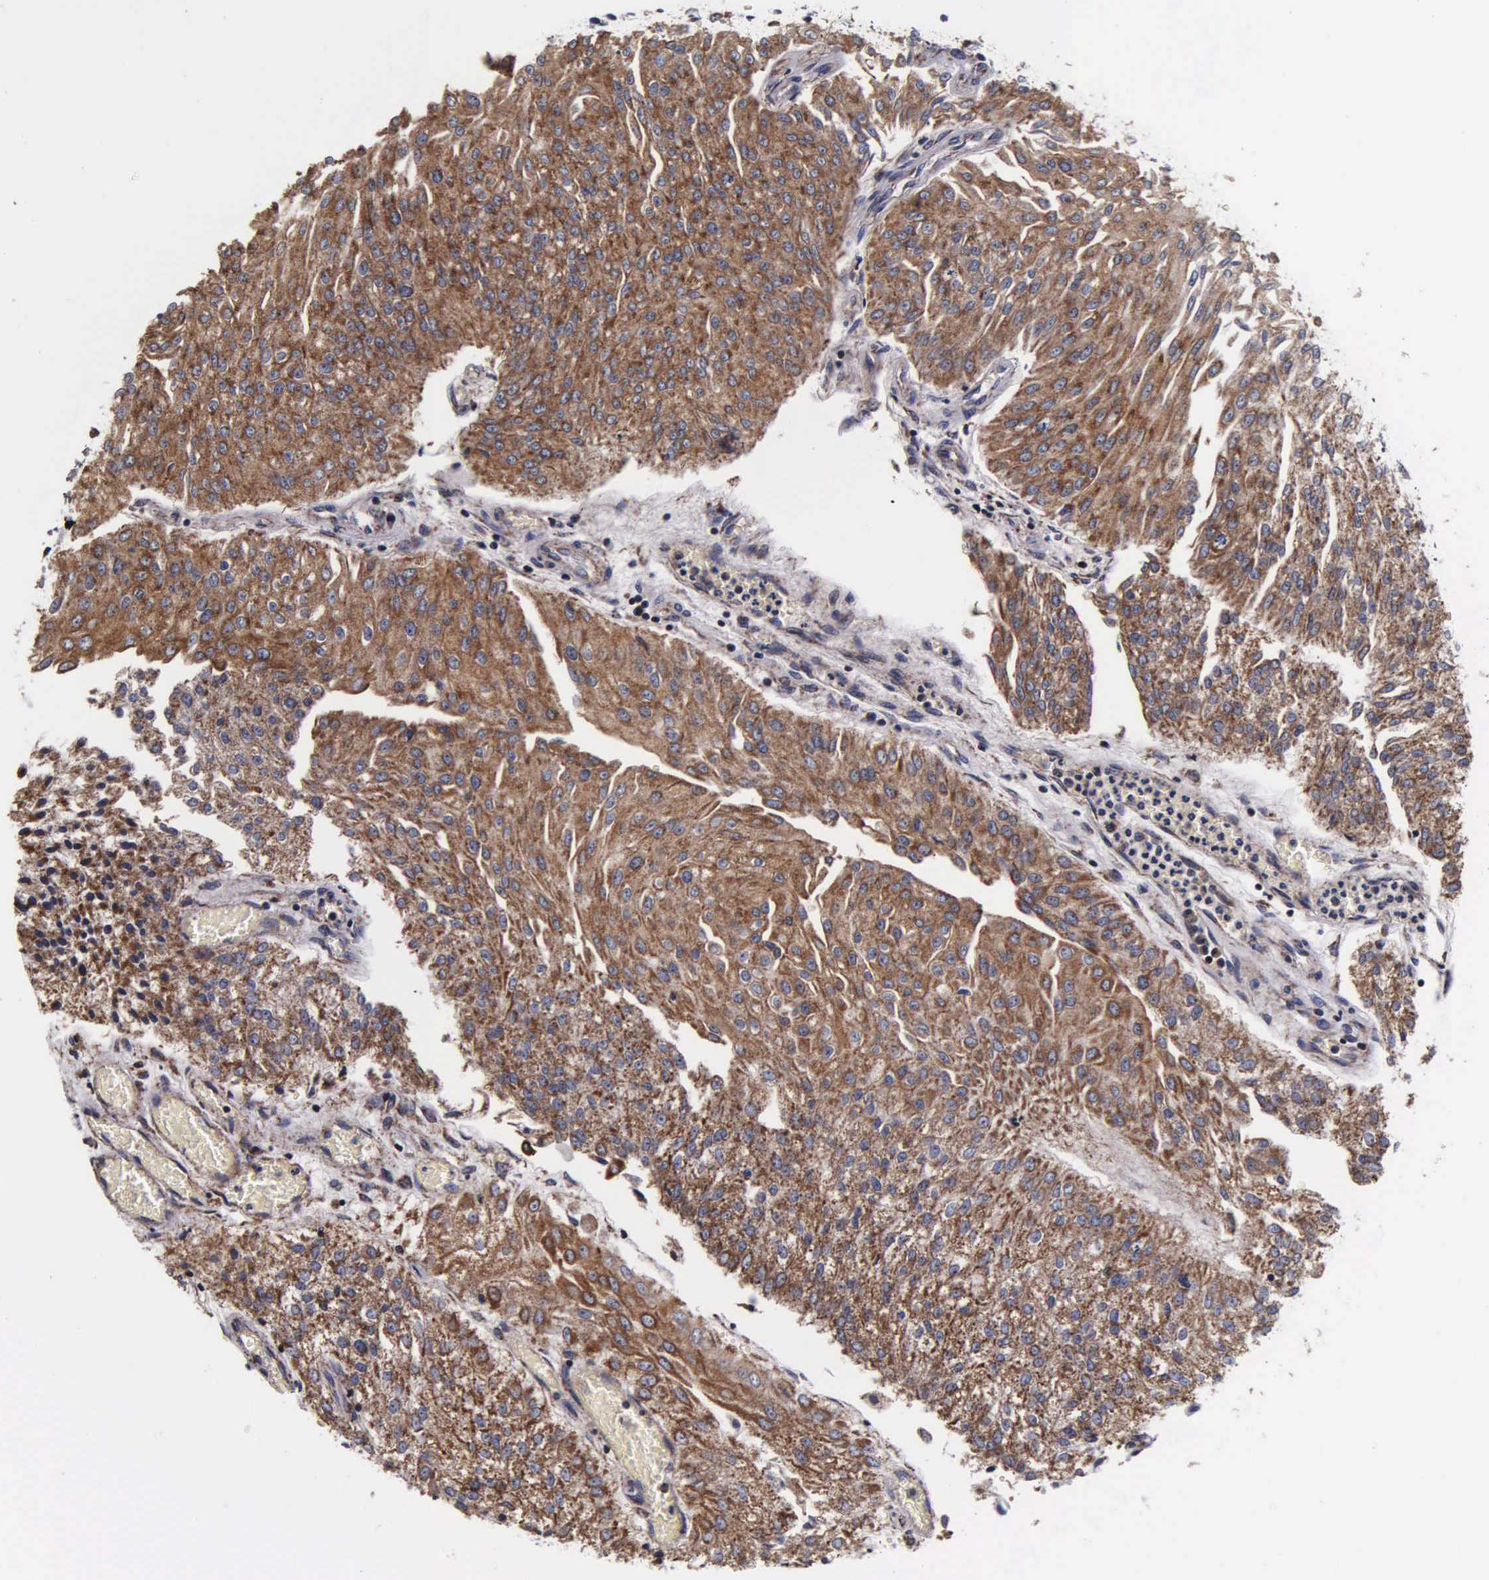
{"staining": {"intensity": "moderate", "quantity": ">75%", "location": "cytoplasmic/membranous"}, "tissue": "urothelial cancer", "cell_type": "Tumor cells", "image_type": "cancer", "snomed": [{"axis": "morphology", "description": "Urothelial carcinoma, Low grade"}, {"axis": "topography", "description": "Urinary bladder"}], "caption": "Immunohistochemistry image of neoplastic tissue: urothelial cancer stained using immunohistochemistry demonstrates medium levels of moderate protein expression localized specifically in the cytoplasmic/membranous of tumor cells, appearing as a cytoplasmic/membranous brown color.", "gene": "PSMA3", "patient": {"sex": "male", "age": 86}}